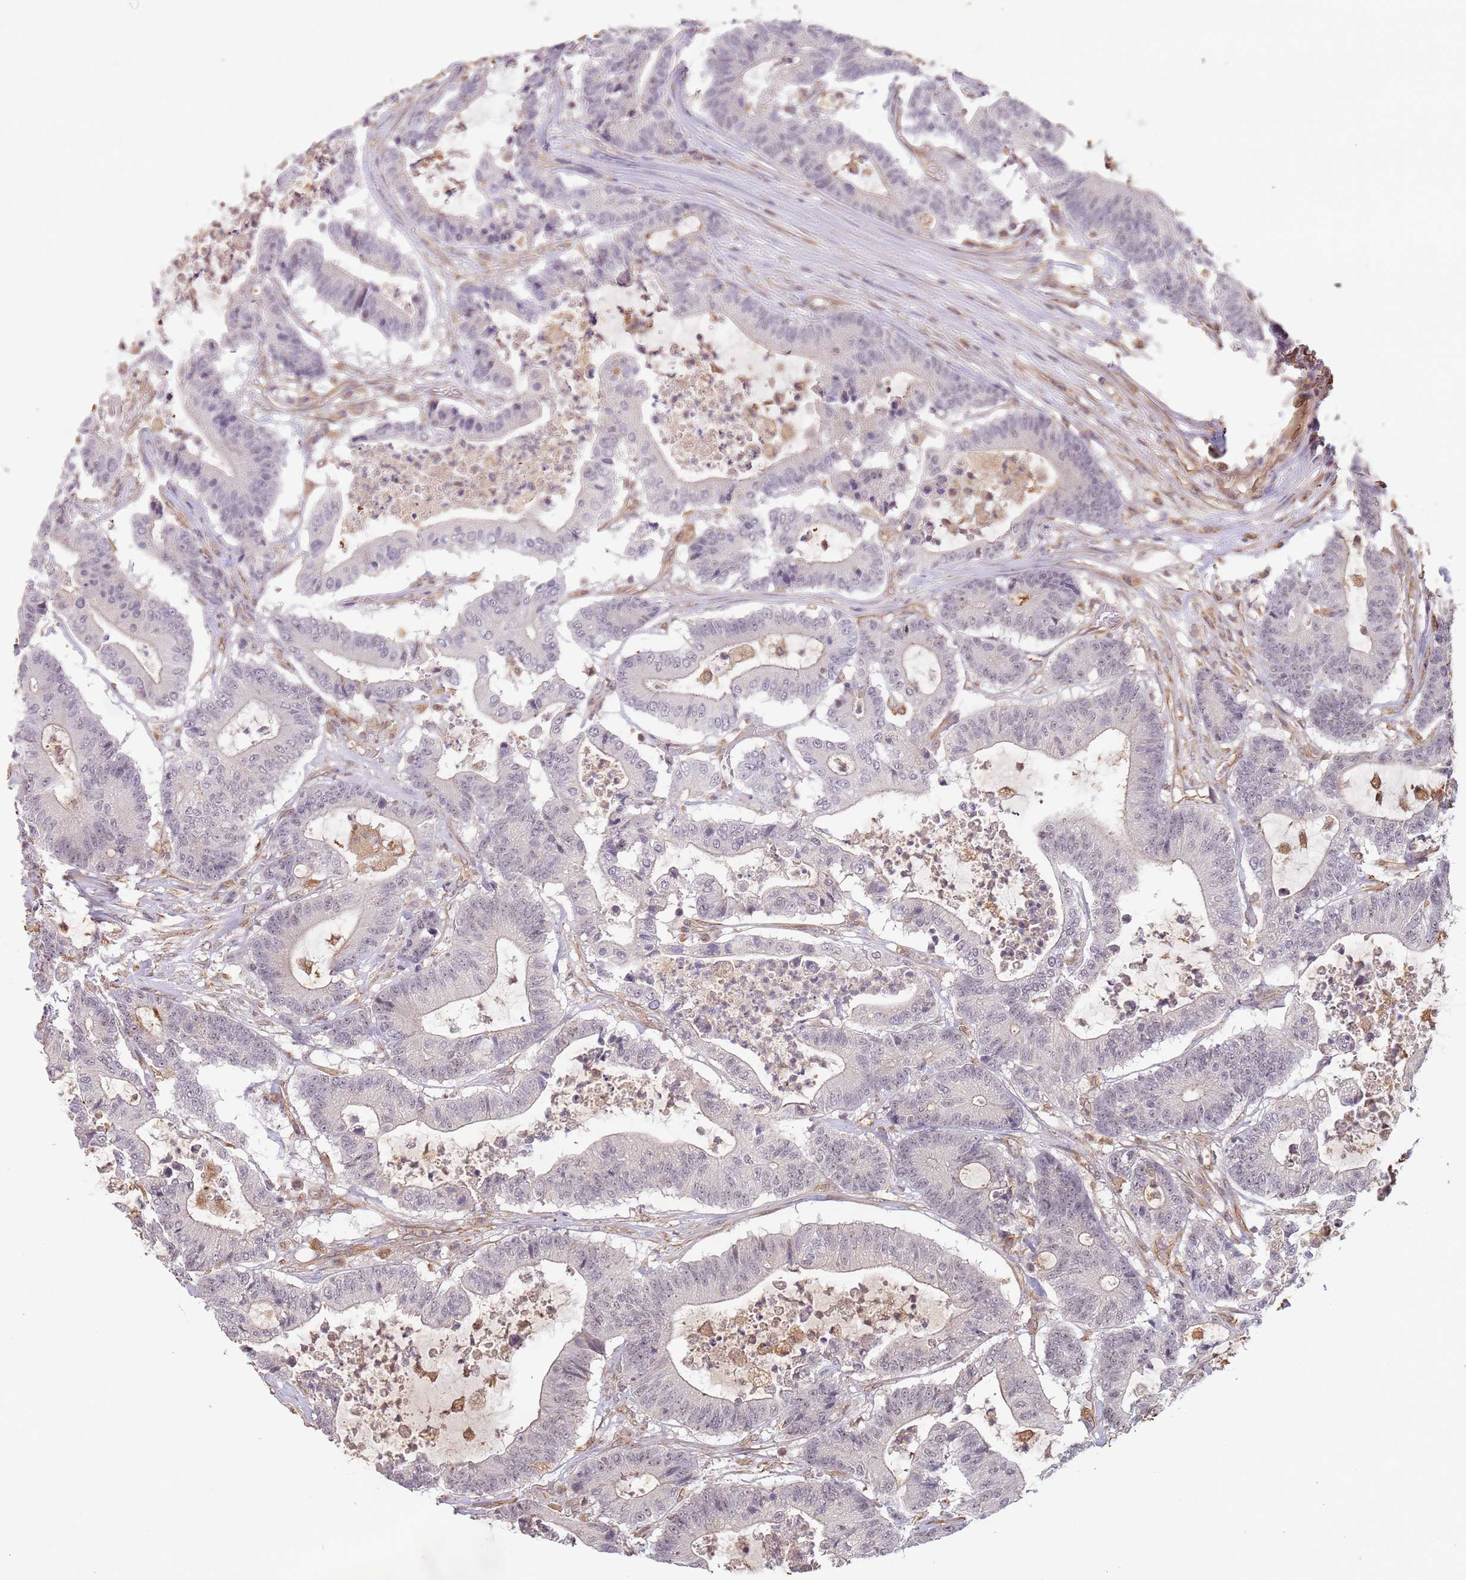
{"staining": {"intensity": "negative", "quantity": "none", "location": "none"}, "tissue": "colorectal cancer", "cell_type": "Tumor cells", "image_type": "cancer", "snomed": [{"axis": "morphology", "description": "Adenocarcinoma, NOS"}, {"axis": "topography", "description": "Colon"}], "caption": "Immunohistochemical staining of colorectal cancer displays no significant expression in tumor cells.", "gene": "SURF2", "patient": {"sex": "female", "age": 84}}